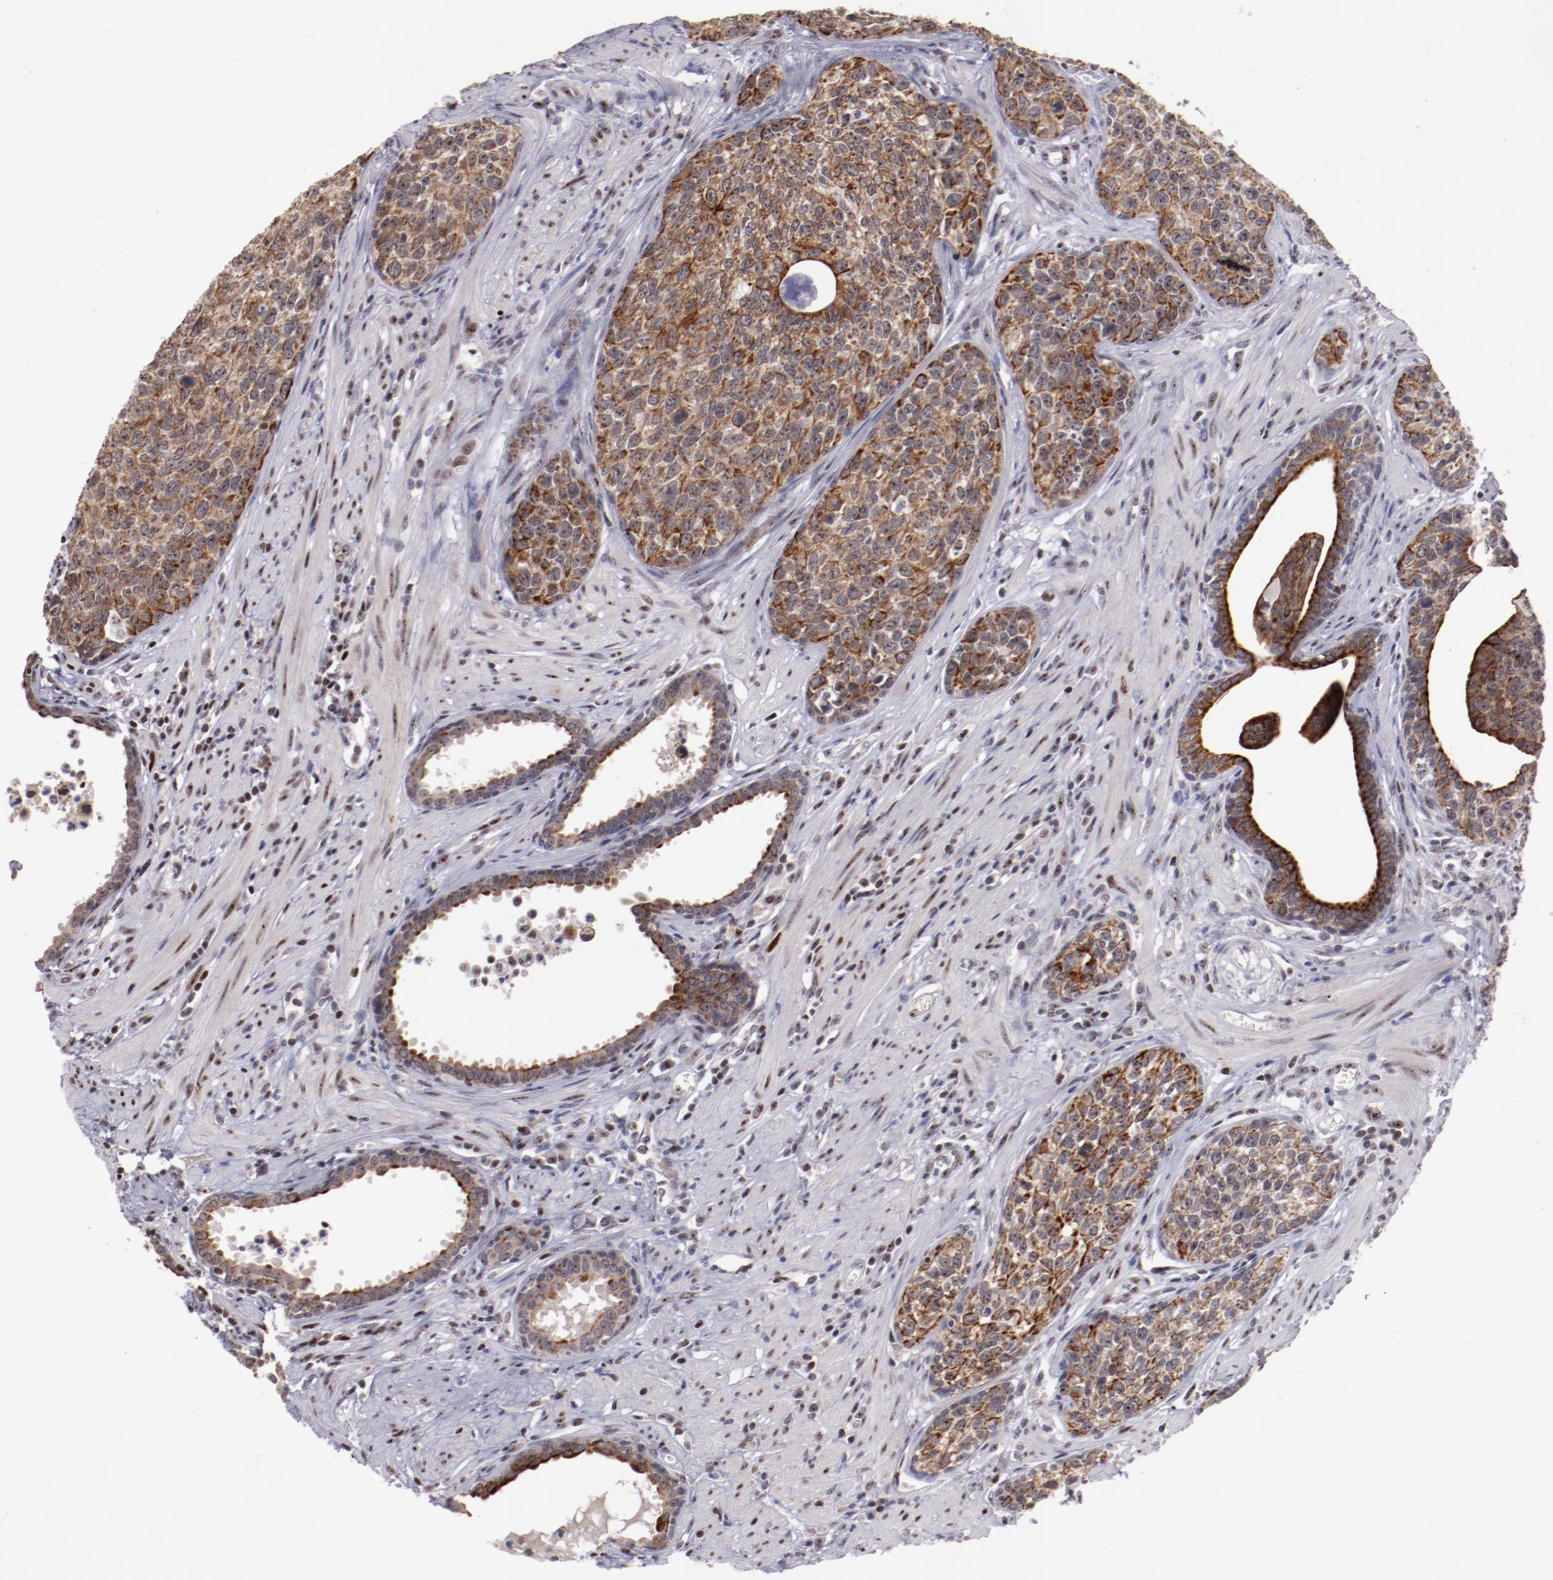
{"staining": {"intensity": "moderate", "quantity": ">75%", "location": "cytoplasmic/membranous"}, "tissue": "urothelial cancer", "cell_type": "Tumor cells", "image_type": "cancer", "snomed": [{"axis": "morphology", "description": "Urothelial carcinoma, High grade"}, {"axis": "topography", "description": "Urinary bladder"}], "caption": "Tumor cells display moderate cytoplasmic/membranous expression in about >75% of cells in high-grade urothelial carcinoma.", "gene": "DDX24", "patient": {"sex": "male", "age": 81}}